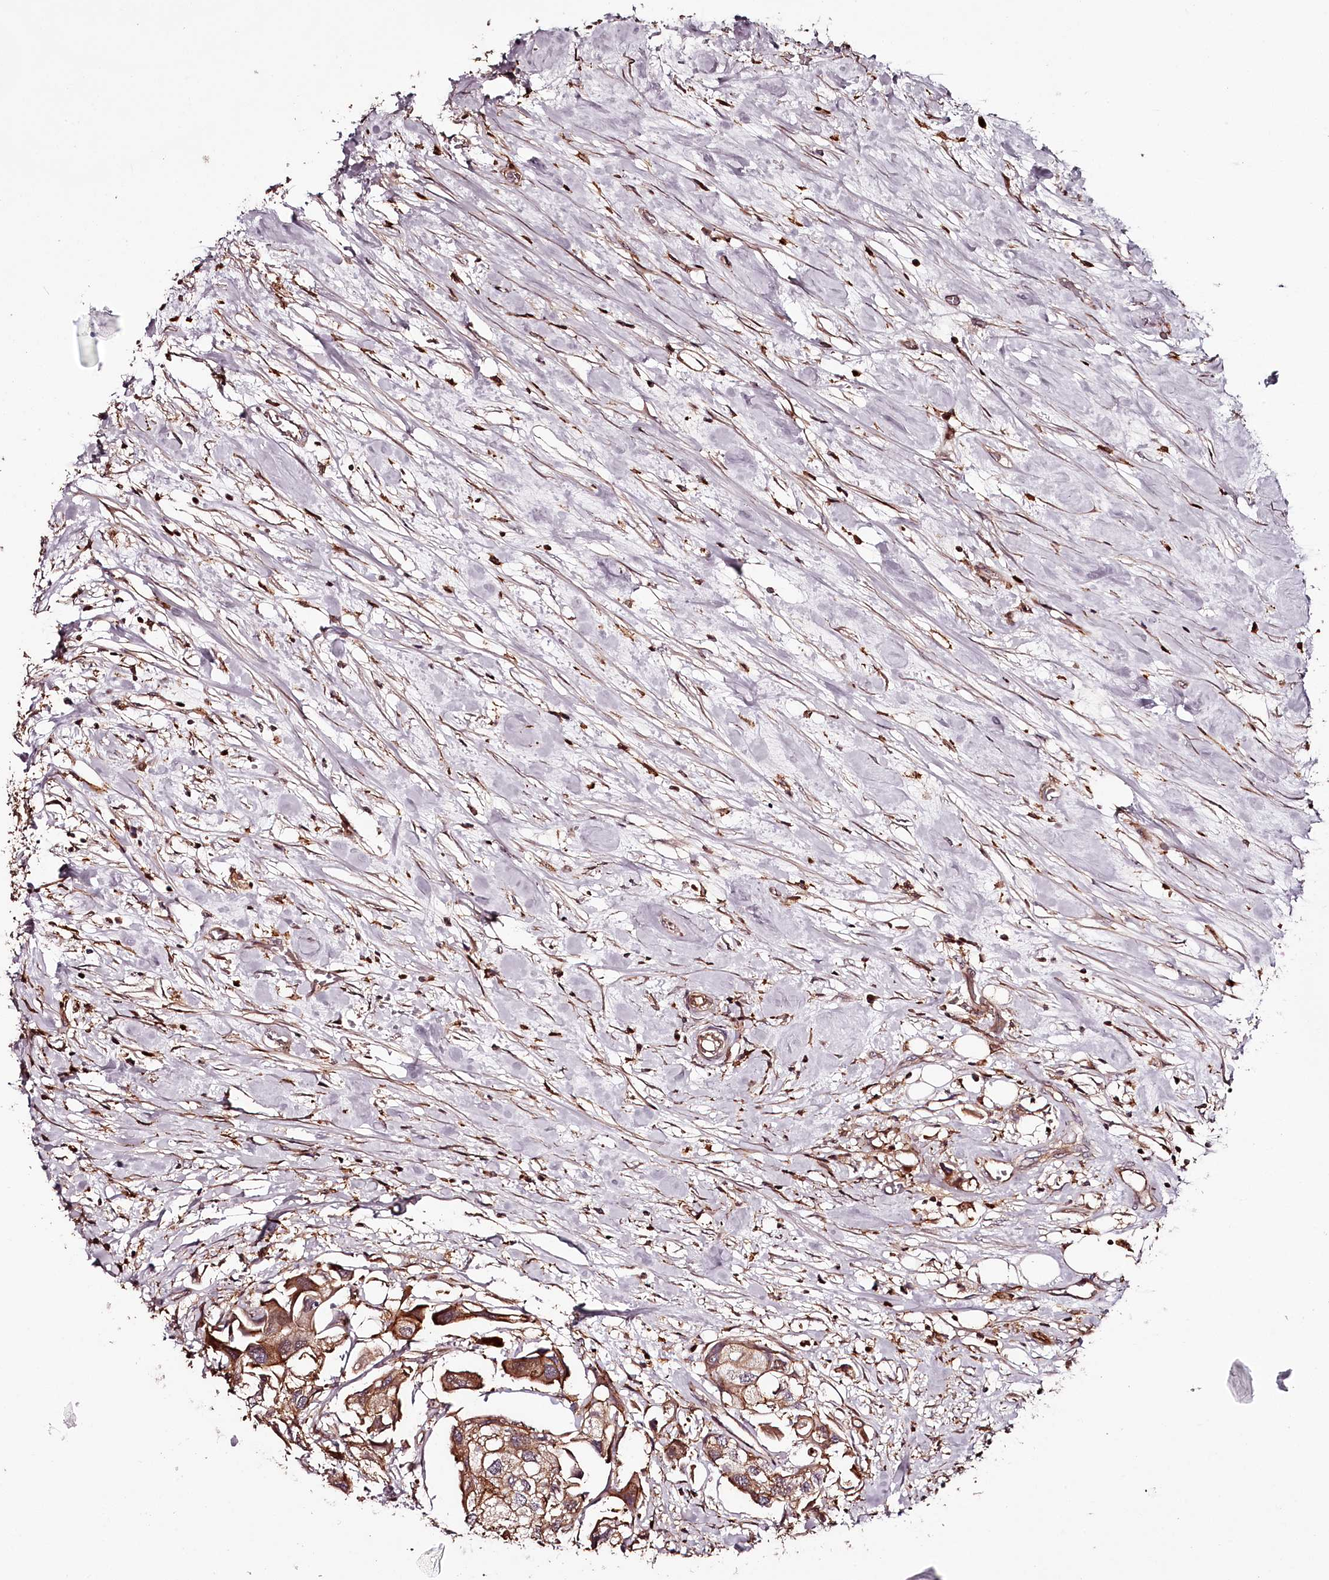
{"staining": {"intensity": "moderate", "quantity": ">75%", "location": "cytoplasmic/membranous"}, "tissue": "urothelial cancer", "cell_type": "Tumor cells", "image_type": "cancer", "snomed": [{"axis": "morphology", "description": "Urothelial carcinoma, High grade"}, {"axis": "topography", "description": "Urinary bladder"}], "caption": "Immunohistochemistry of human urothelial cancer displays medium levels of moderate cytoplasmic/membranous expression in about >75% of tumor cells.", "gene": "KIF14", "patient": {"sex": "male", "age": 64}}